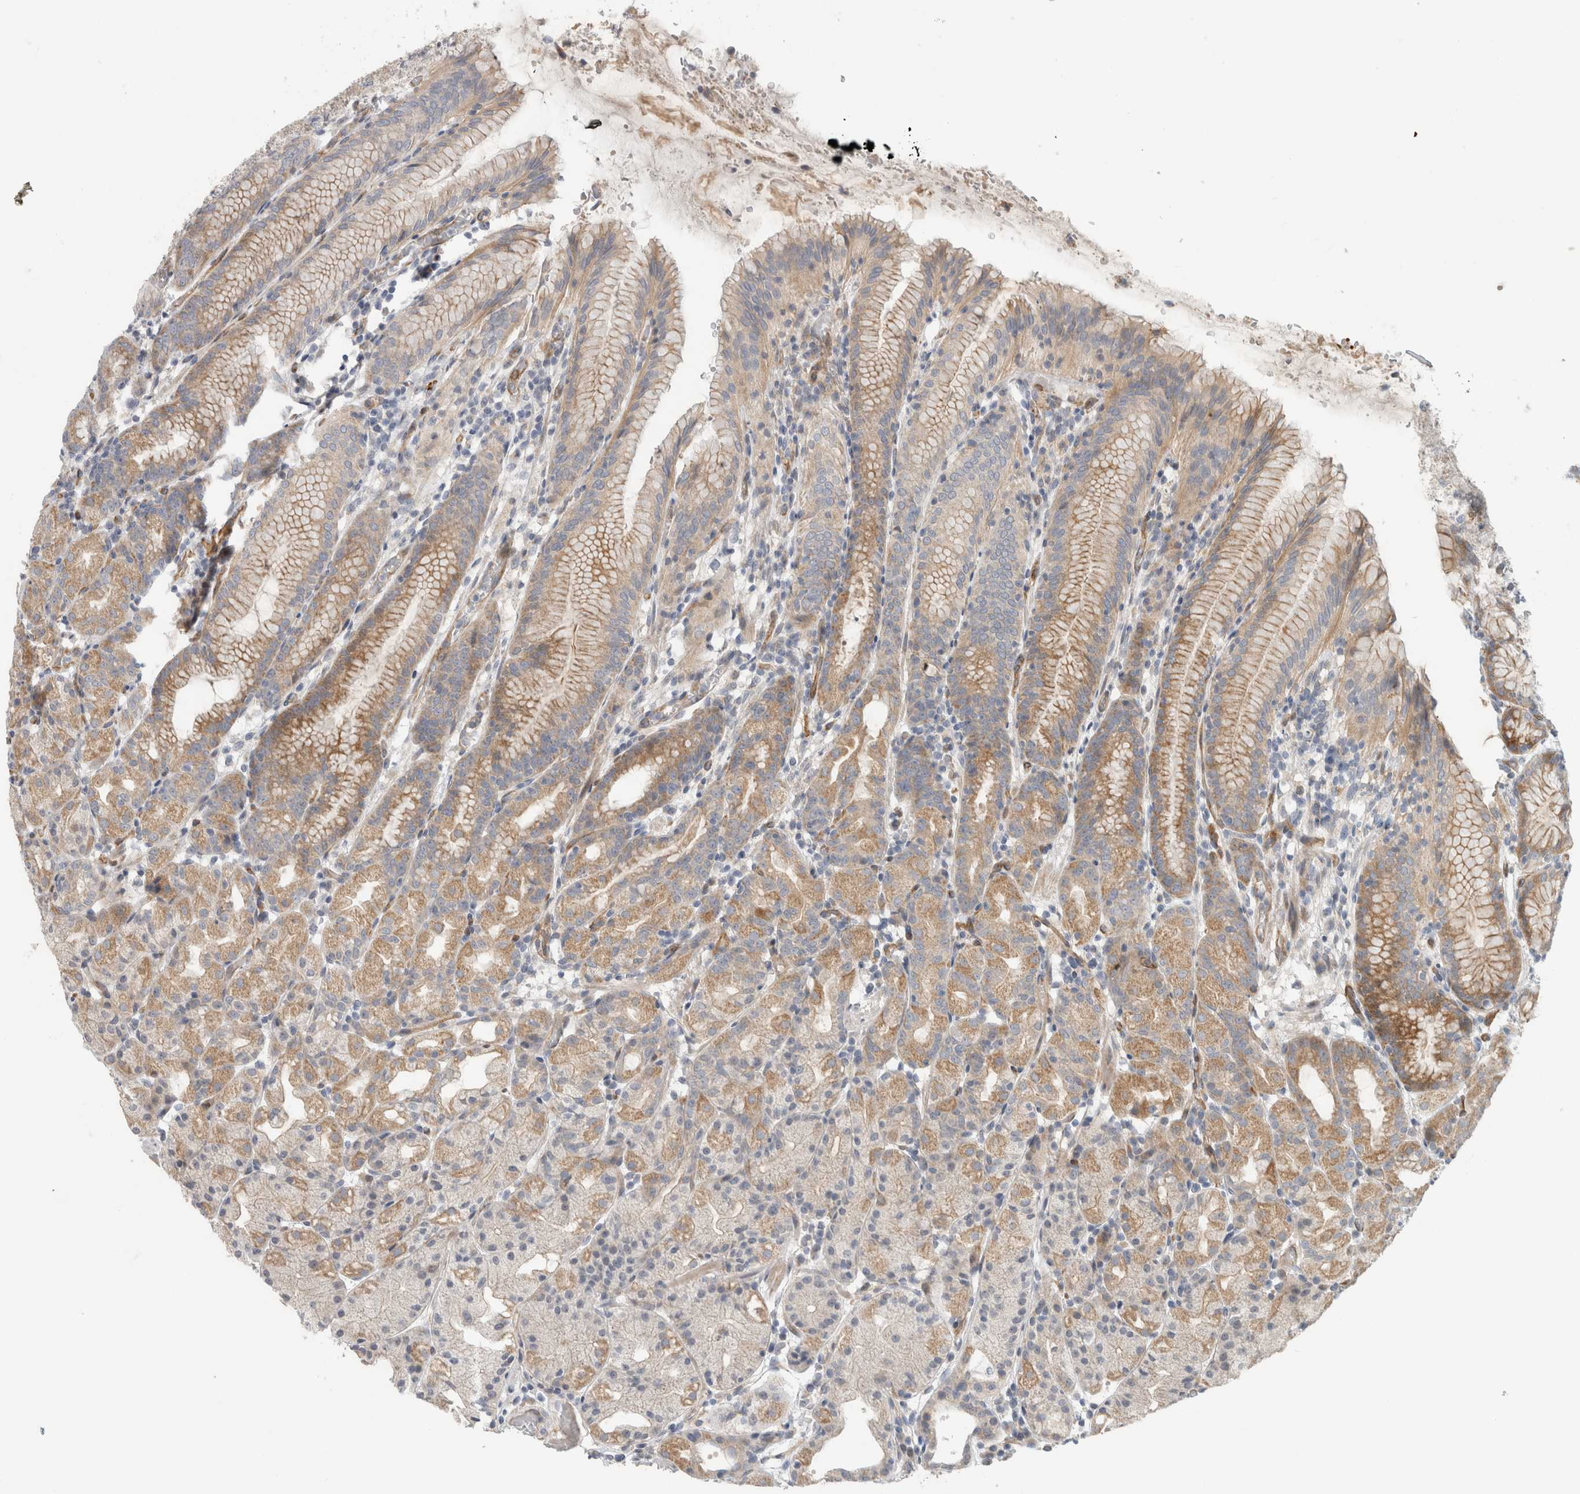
{"staining": {"intensity": "moderate", "quantity": "25%-75%", "location": "cytoplasmic/membranous"}, "tissue": "stomach", "cell_type": "Glandular cells", "image_type": "normal", "snomed": [{"axis": "morphology", "description": "Normal tissue, NOS"}, {"axis": "topography", "description": "Stomach, upper"}], "caption": "Brown immunohistochemical staining in unremarkable stomach reveals moderate cytoplasmic/membranous expression in about 25%-75% of glandular cells. The staining was performed using DAB (3,3'-diaminobenzidine), with brown indicating positive protein expression. Nuclei are stained blue with hematoxylin.", "gene": "KPNA5", "patient": {"sex": "male", "age": 48}}